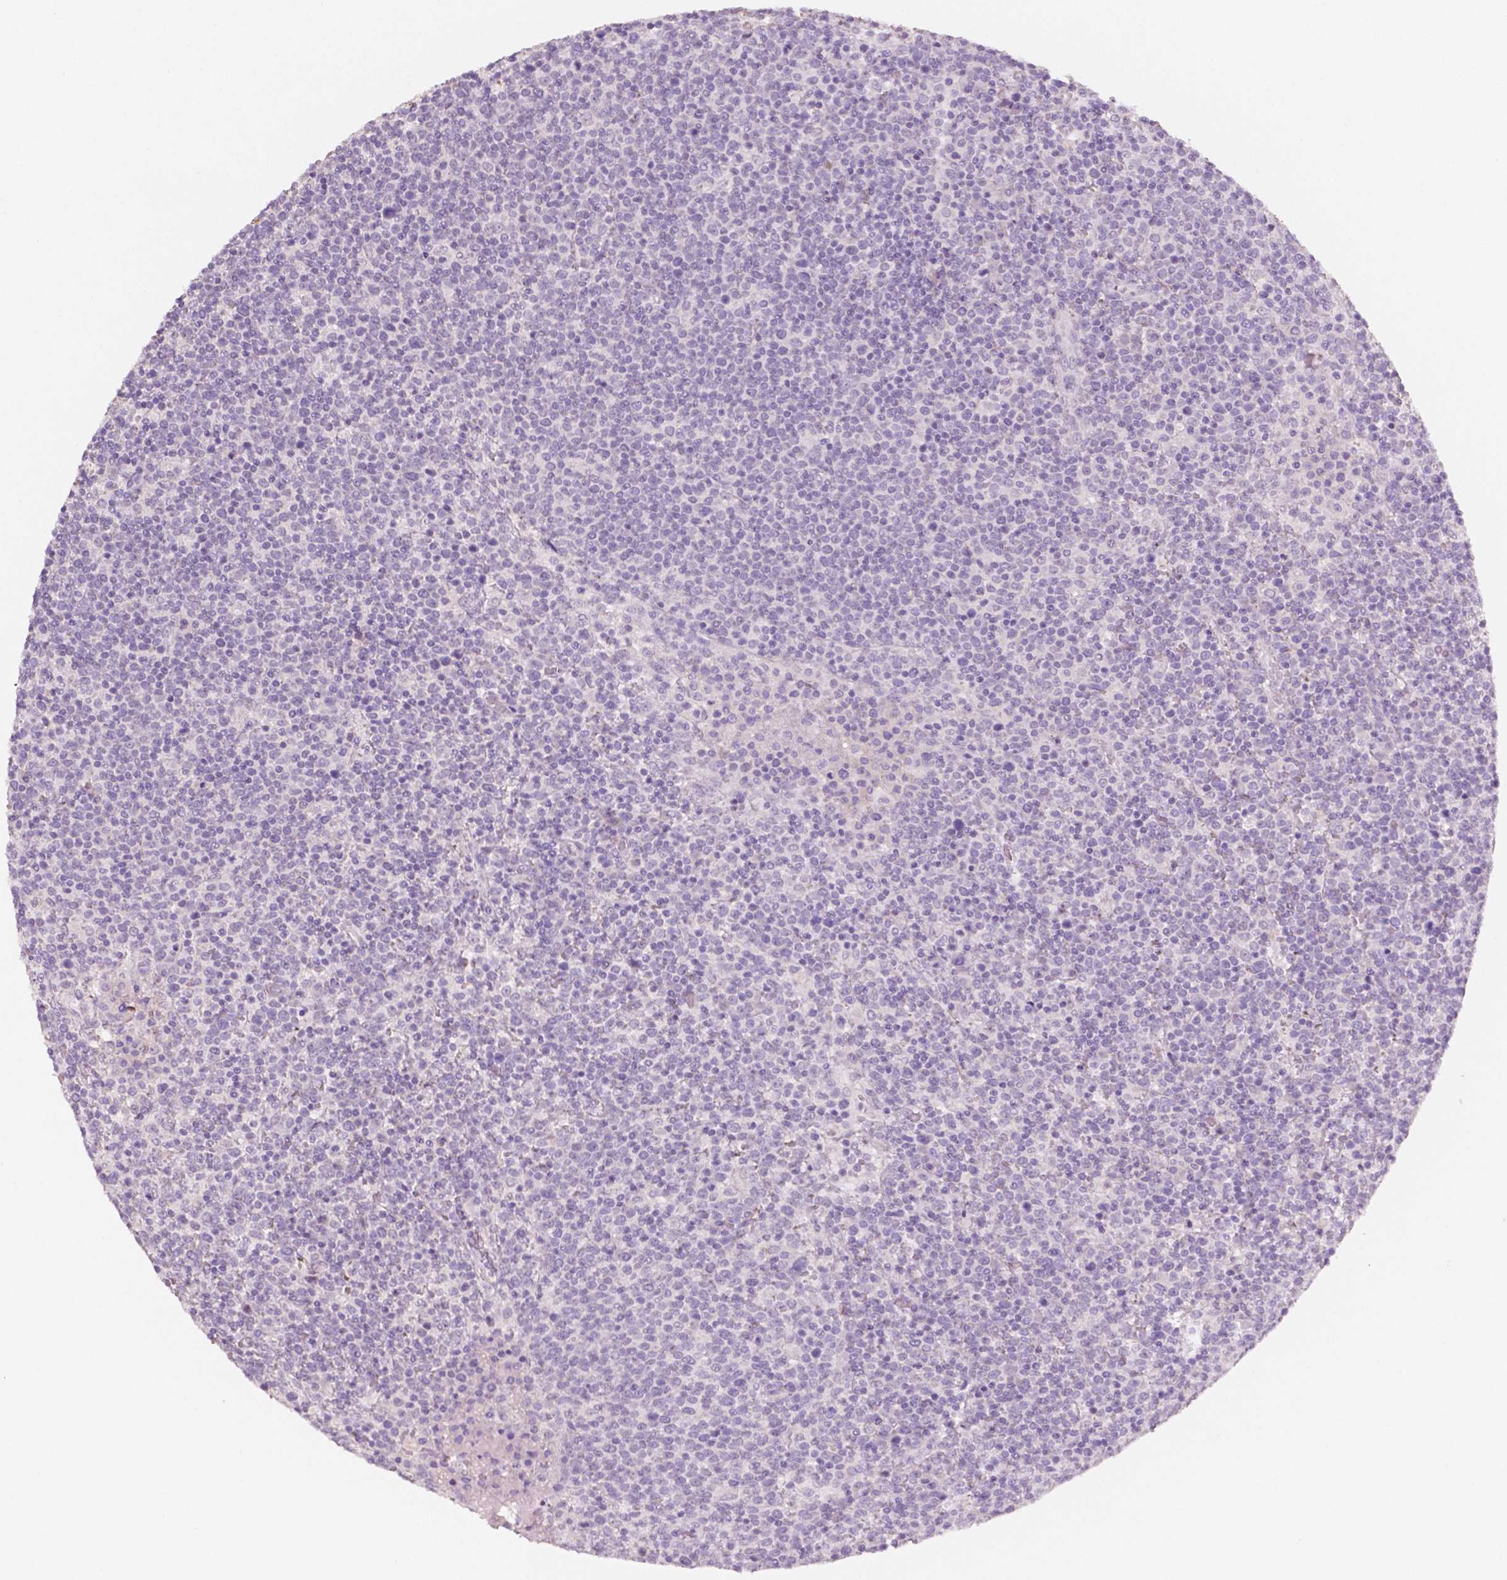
{"staining": {"intensity": "negative", "quantity": "none", "location": "none"}, "tissue": "lymphoma", "cell_type": "Tumor cells", "image_type": "cancer", "snomed": [{"axis": "morphology", "description": "Malignant lymphoma, non-Hodgkin's type, High grade"}, {"axis": "topography", "description": "Lymph node"}], "caption": "Protein analysis of high-grade malignant lymphoma, non-Hodgkin's type displays no significant staining in tumor cells.", "gene": "DLG2", "patient": {"sex": "male", "age": 61}}